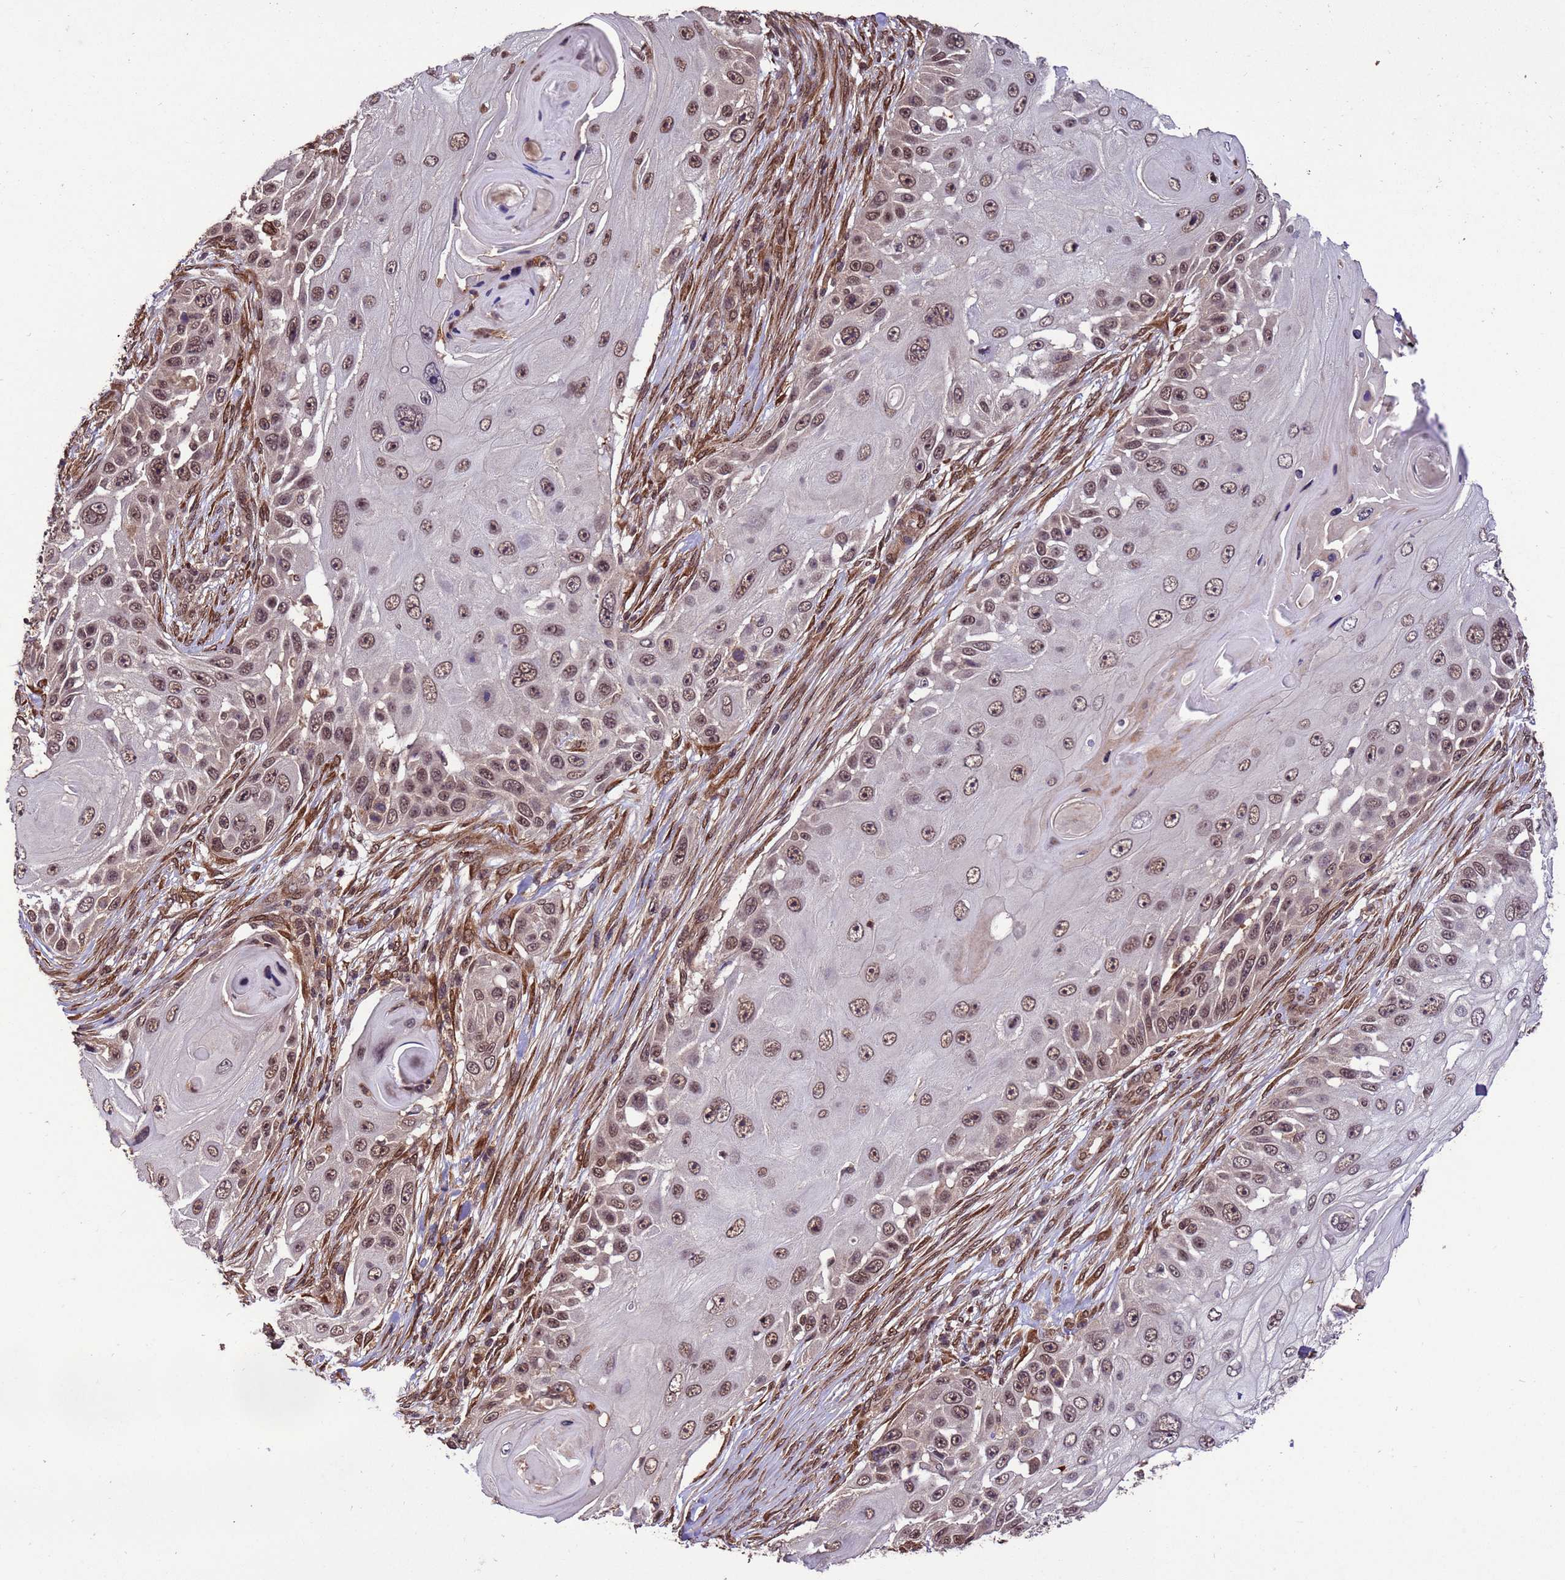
{"staining": {"intensity": "moderate", "quantity": ">75%", "location": "nuclear"}, "tissue": "skin cancer", "cell_type": "Tumor cells", "image_type": "cancer", "snomed": [{"axis": "morphology", "description": "Squamous cell carcinoma, NOS"}, {"axis": "topography", "description": "Skin"}], "caption": "Brown immunohistochemical staining in squamous cell carcinoma (skin) shows moderate nuclear staining in about >75% of tumor cells.", "gene": "VSTM4", "patient": {"sex": "female", "age": 44}}